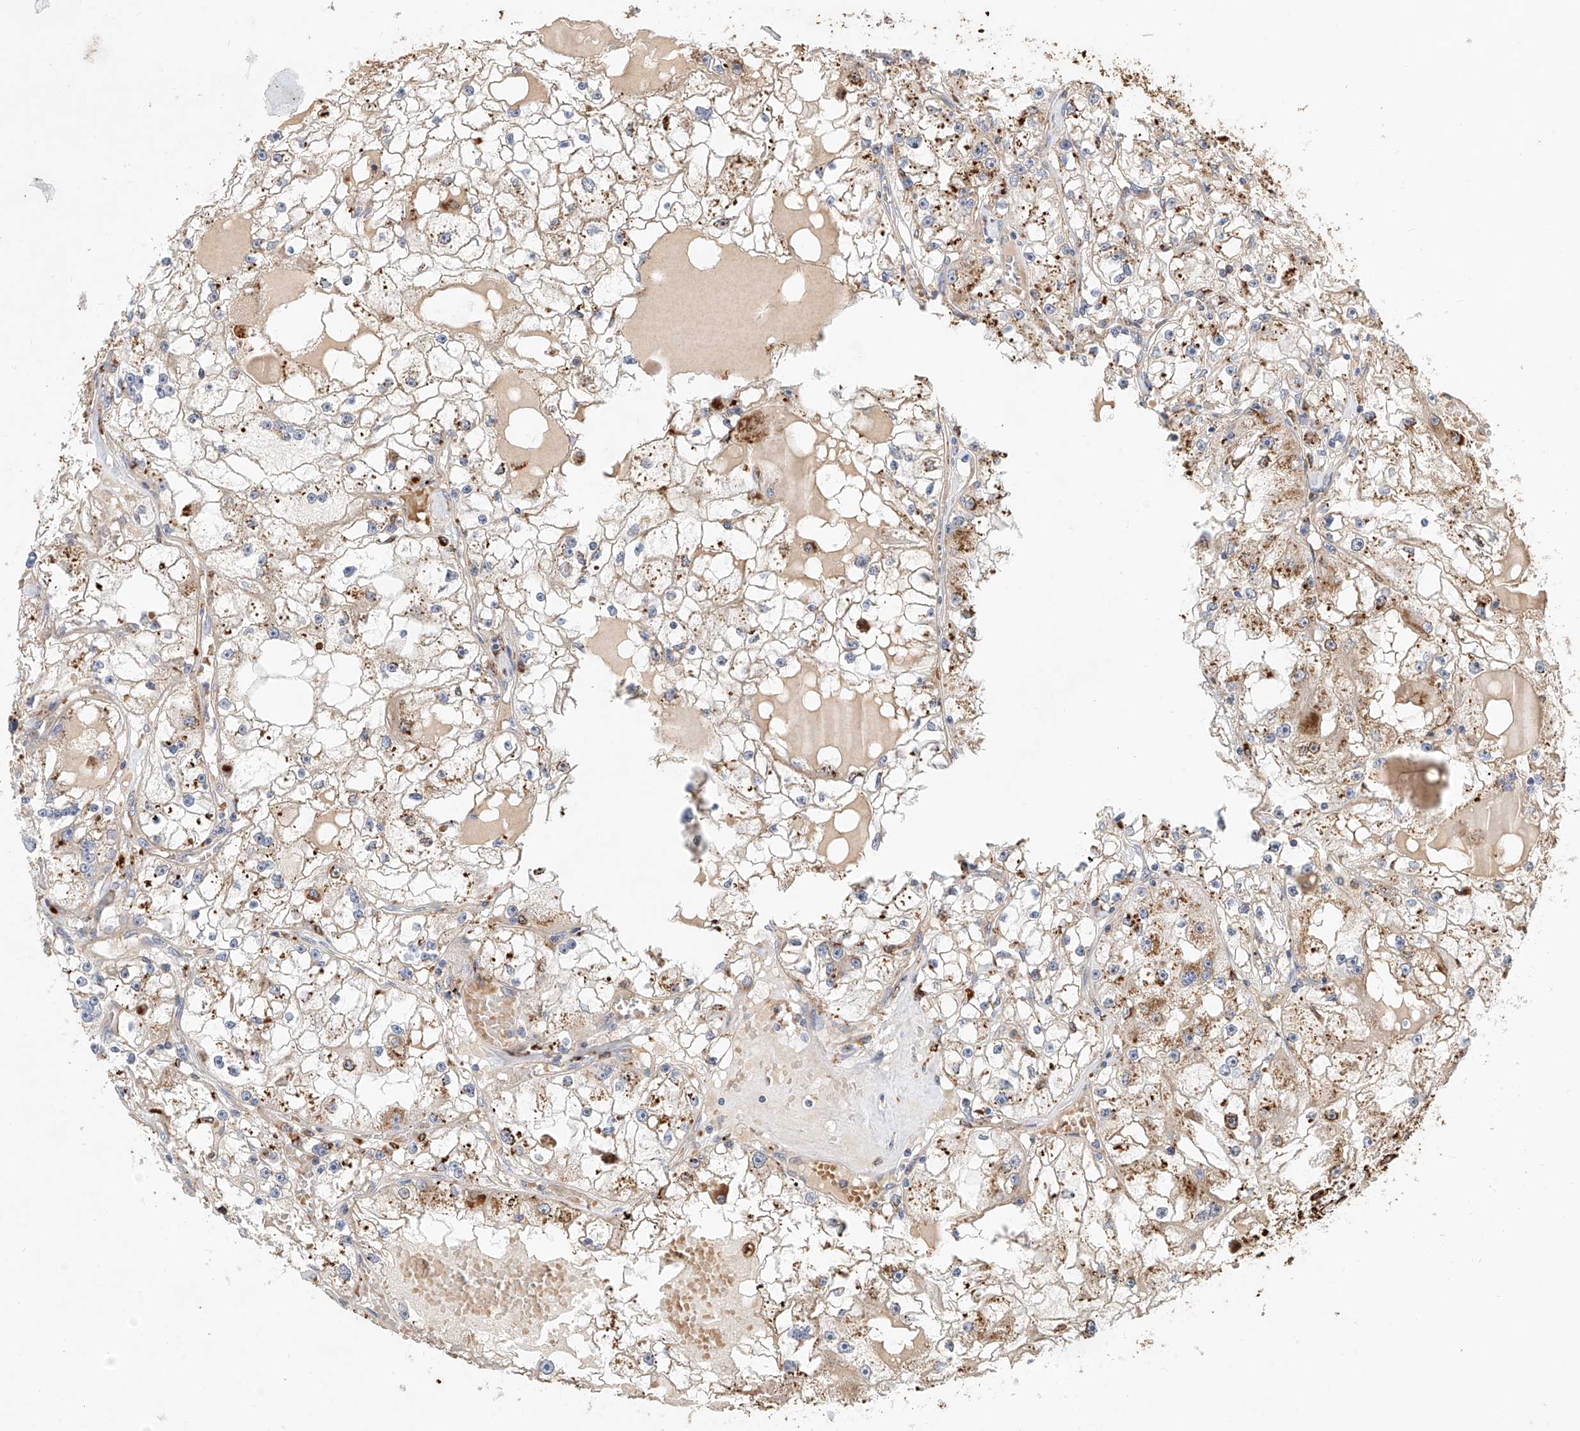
{"staining": {"intensity": "moderate", "quantity": "25%-75%", "location": "cytoplasmic/membranous"}, "tissue": "renal cancer", "cell_type": "Tumor cells", "image_type": "cancer", "snomed": [{"axis": "morphology", "description": "Adenocarcinoma, NOS"}, {"axis": "topography", "description": "Kidney"}], "caption": "The micrograph demonstrates staining of renal cancer (adenocarcinoma), revealing moderate cytoplasmic/membranous protein positivity (brown color) within tumor cells. The staining was performed using DAB to visualize the protein expression in brown, while the nuclei were stained in blue with hematoxylin (Magnification: 20x).", "gene": "HGSNAT", "patient": {"sex": "male", "age": 56}}